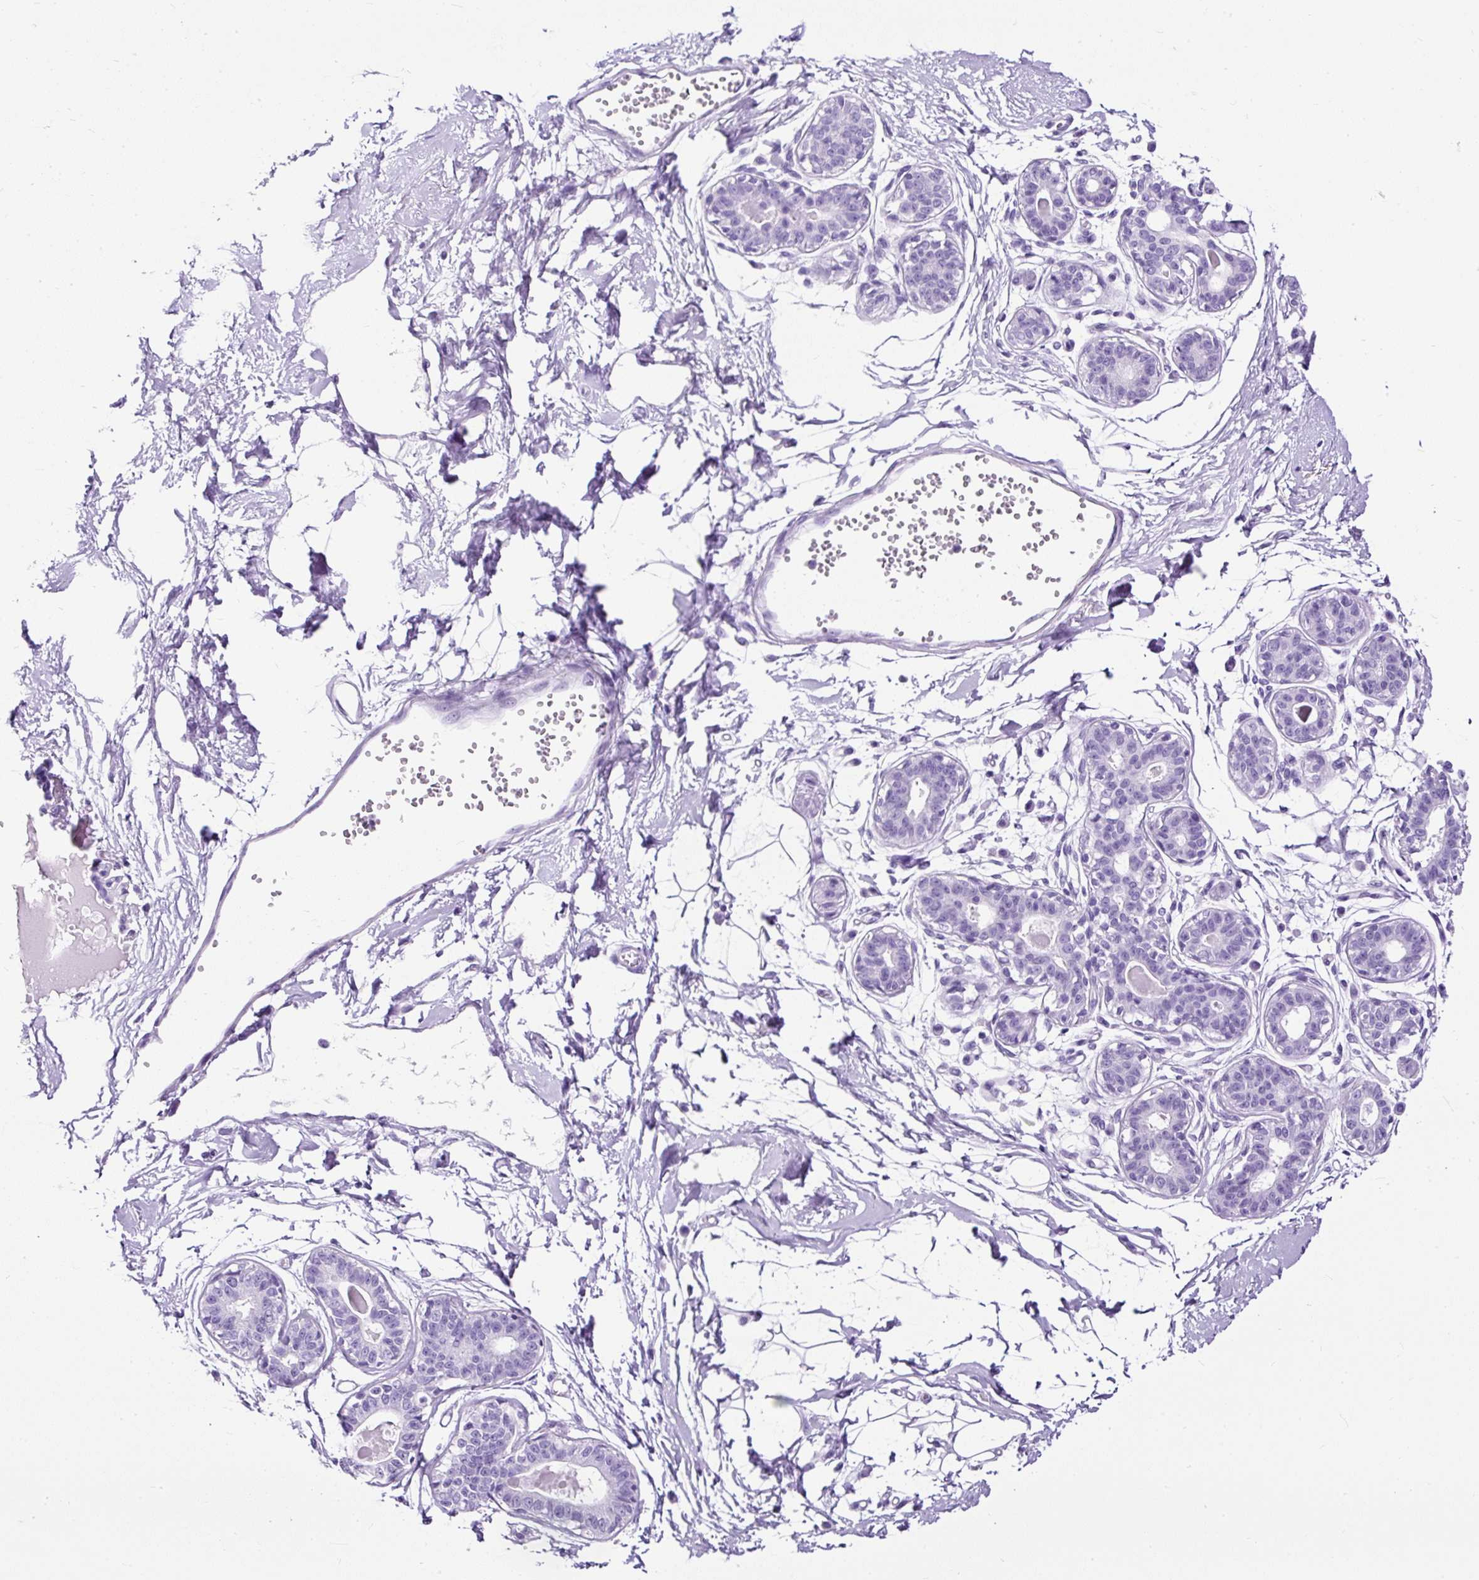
{"staining": {"intensity": "negative", "quantity": "none", "location": "none"}, "tissue": "breast", "cell_type": "Adipocytes", "image_type": "normal", "snomed": [{"axis": "morphology", "description": "Normal tissue, NOS"}, {"axis": "topography", "description": "Breast"}], "caption": "Immunohistochemistry (IHC) of normal human breast shows no positivity in adipocytes. The staining is performed using DAB (3,3'-diaminobenzidine) brown chromogen with nuclei counter-stained in using hematoxylin.", "gene": "NTS", "patient": {"sex": "female", "age": 45}}